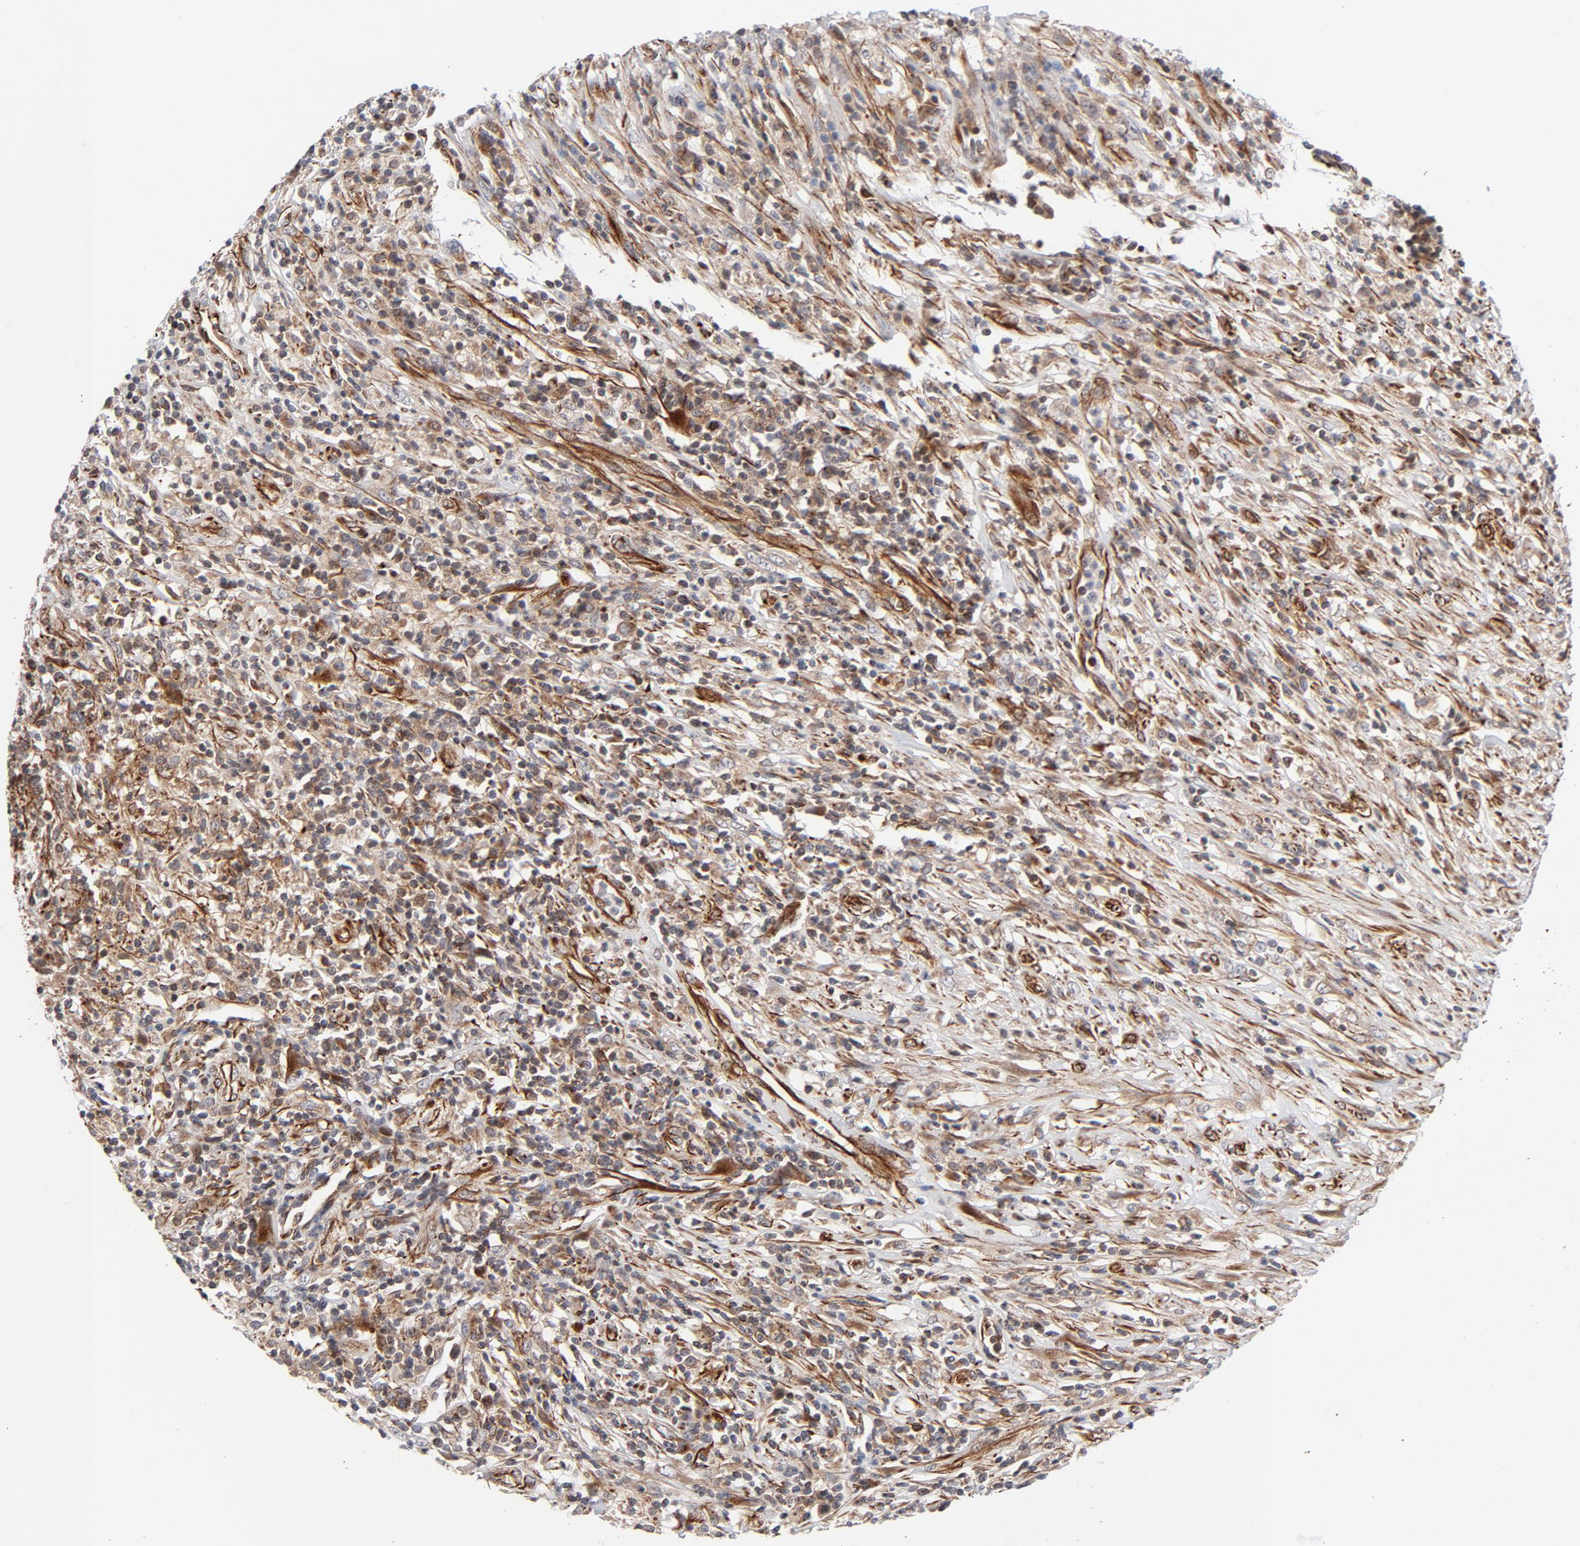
{"staining": {"intensity": "moderate", "quantity": ">75%", "location": "cytoplasmic/membranous"}, "tissue": "lymphoma", "cell_type": "Tumor cells", "image_type": "cancer", "snomed": [{"axis": "morphology", "description": "Malignant lymphoma, non-Hodgkin's type, High grade"}, {"axis": "topography", "description": "Lymph node"}], "caption": "Malignant lymphoma, non-Hodgkin's type (high-grade) was stained to show a protein in brown. There is medium levels of moderate cytoplasmic/membranous expression in about >75% of tumor cells.", "gene": "DNAAF2", "patient": {"sex": "female", "age": 84}}